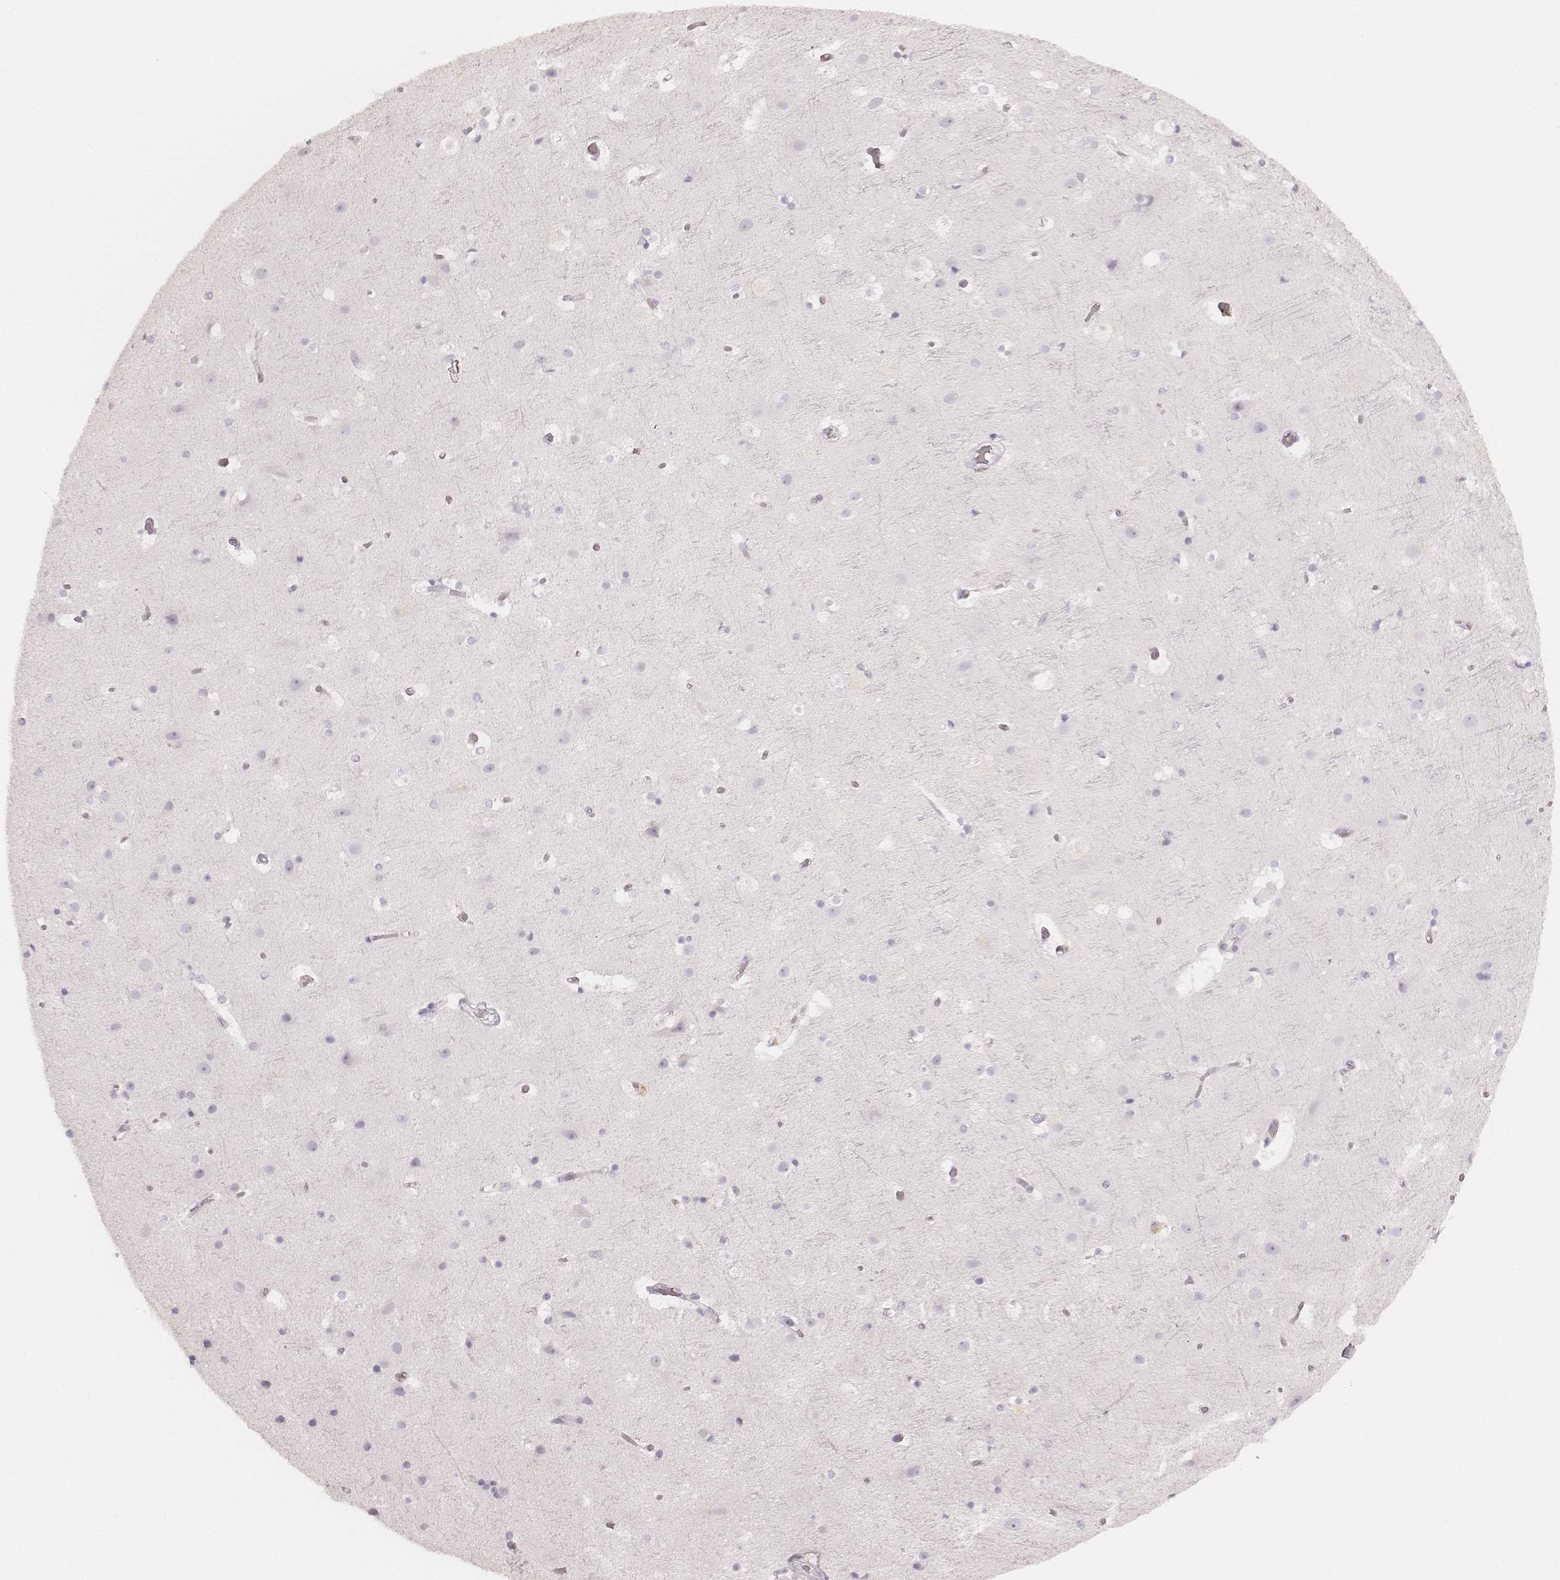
{"staining": {"intensity": "negative", "quantity": "none", "location": "none"}, "tissue": "cerebral cortex", "cell_type": "Endothelial cells", "image_type": "normal", "snomed": [{"axis": "morphology", "description": "Normal tissue, NOS"}, {"axis": "topography", "description": "Cerebral cortex"}], "caption": "Protein analysis of unremarkable cerebral cortex reveals no significant positivity in endothelial cells.", "gene": "KRT72", "patient": {"sex": "female", "age": 52}}